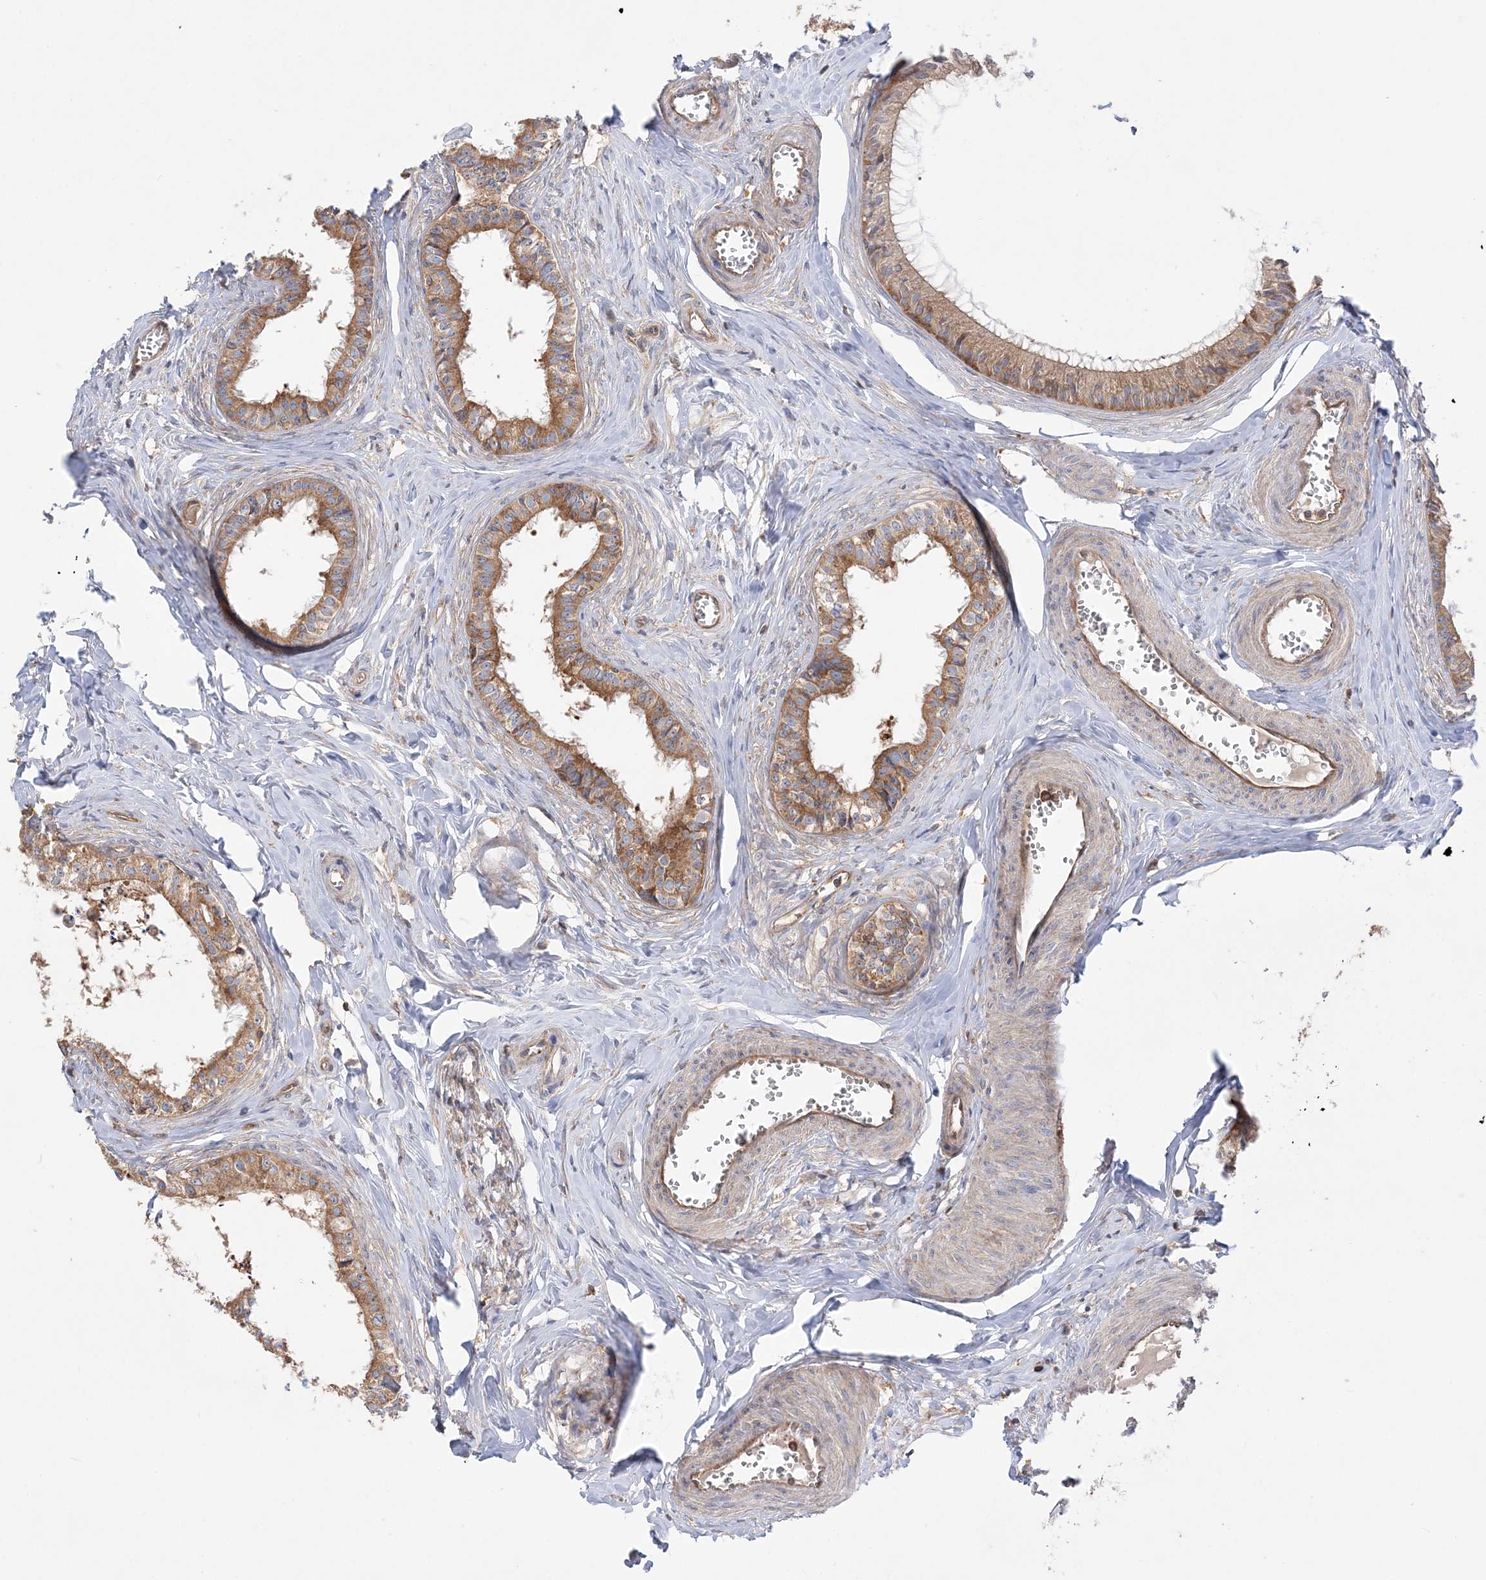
{"staining": {"intensity": "strong", "quantity": ">75%", "location": "cytoplasmic/membranous"}, "tissue": "epididymis", "cell_type": "Glandular cells", "image_type": "normal", "snomed": [{"axis": "morphology", "description": "Normal tissue, NOS"}, {"axis": "topography", "description": "Epididymis"}], "caption": "Immunohistochemistry (IHC) image of normal epididymis: epididymis stained using immunohistochemistry displays high levels of strong protein expression localized specifically in the cytoplasmic/membranous of glandular cells, appearing as a cytoplasmic/membranous brown color.", "gene": "TBC1D5", "patient": {"sex": "male", "age": 36}}